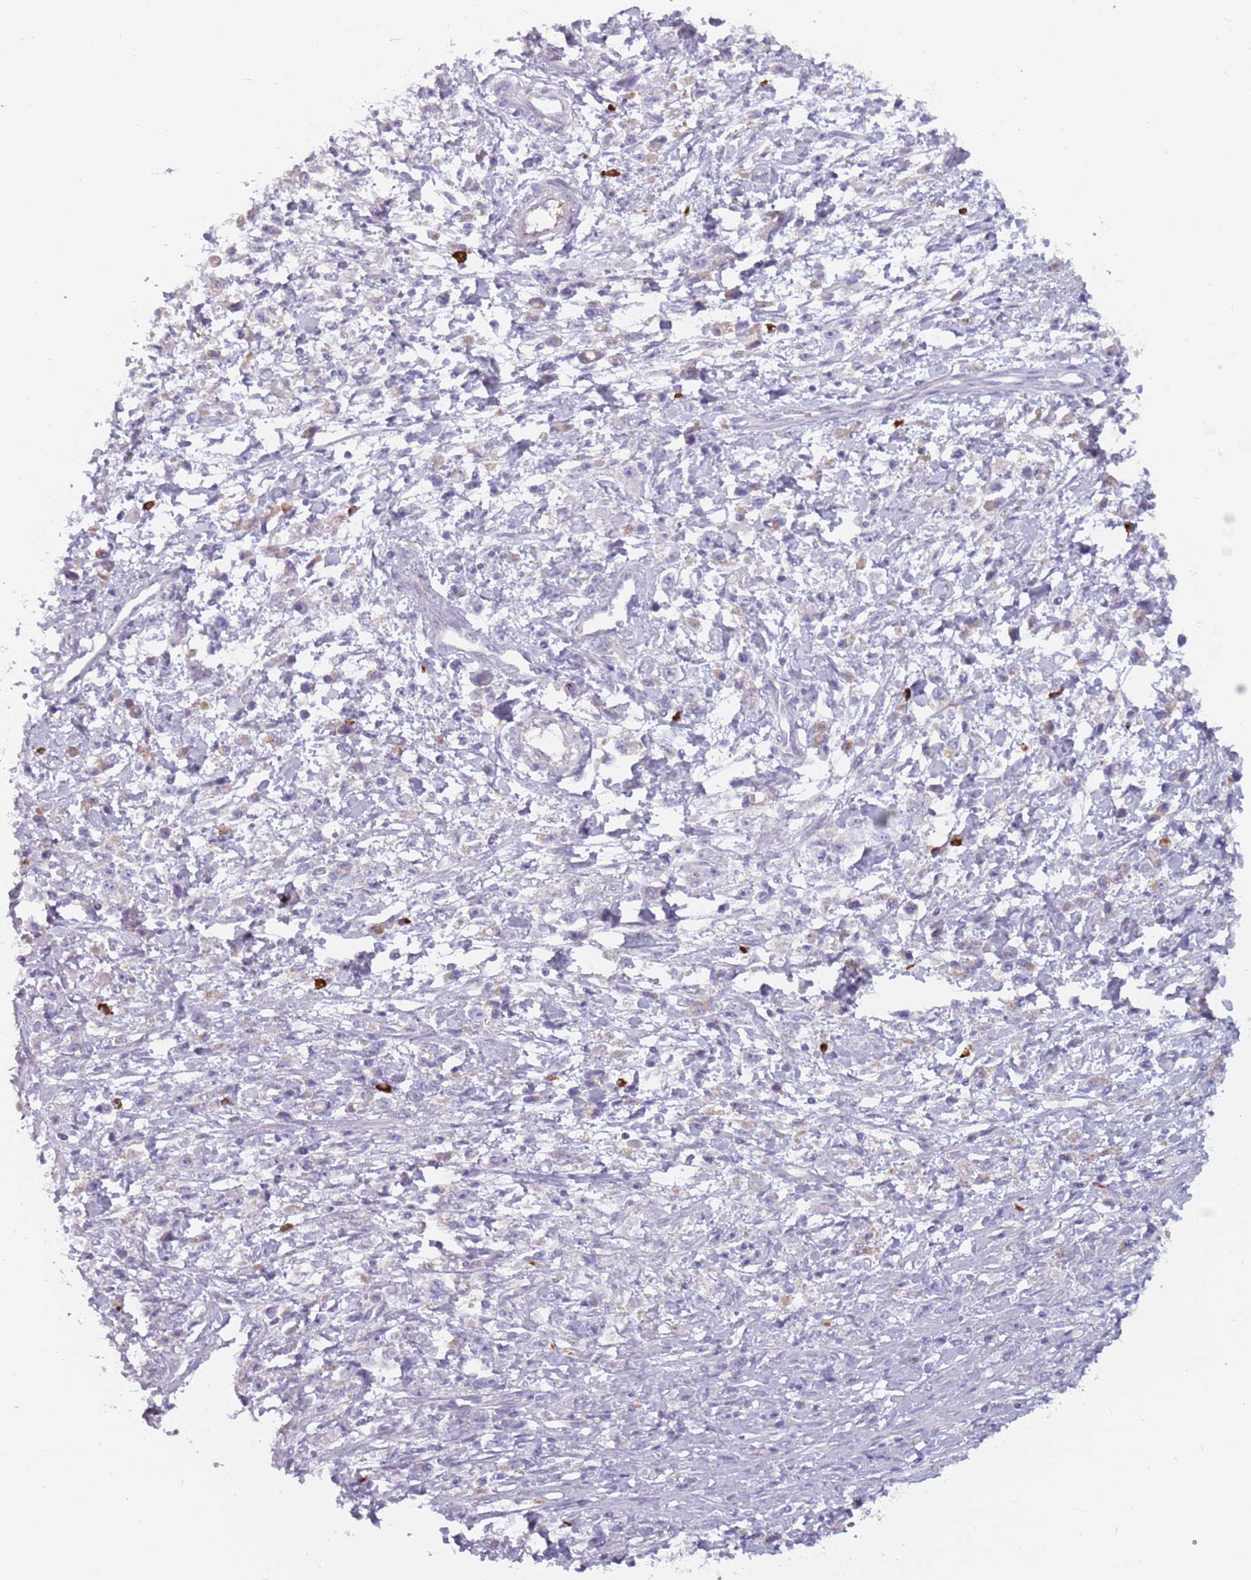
{"staining": {"intensity": "negative", "quantity": "none", "location": "none"}, "tissue": "stomach cancer", "cell_type": "Tumor cells", "image_type": "cancer", "snomed": [{"axis": "morphology", "description": "Adenocarcinoma, NOS"}, {"axis": "topography", "description": "Stomach"}], "caption": "High magnification brightfield microscopy of adenocarcinoma (stomach) stained with DAB (brown) and counterstained with hematoxylin (blue): tumor cells show no significant positivity.", "gene": "DDX4", "patient": {"sex": "female", "age": 59}}